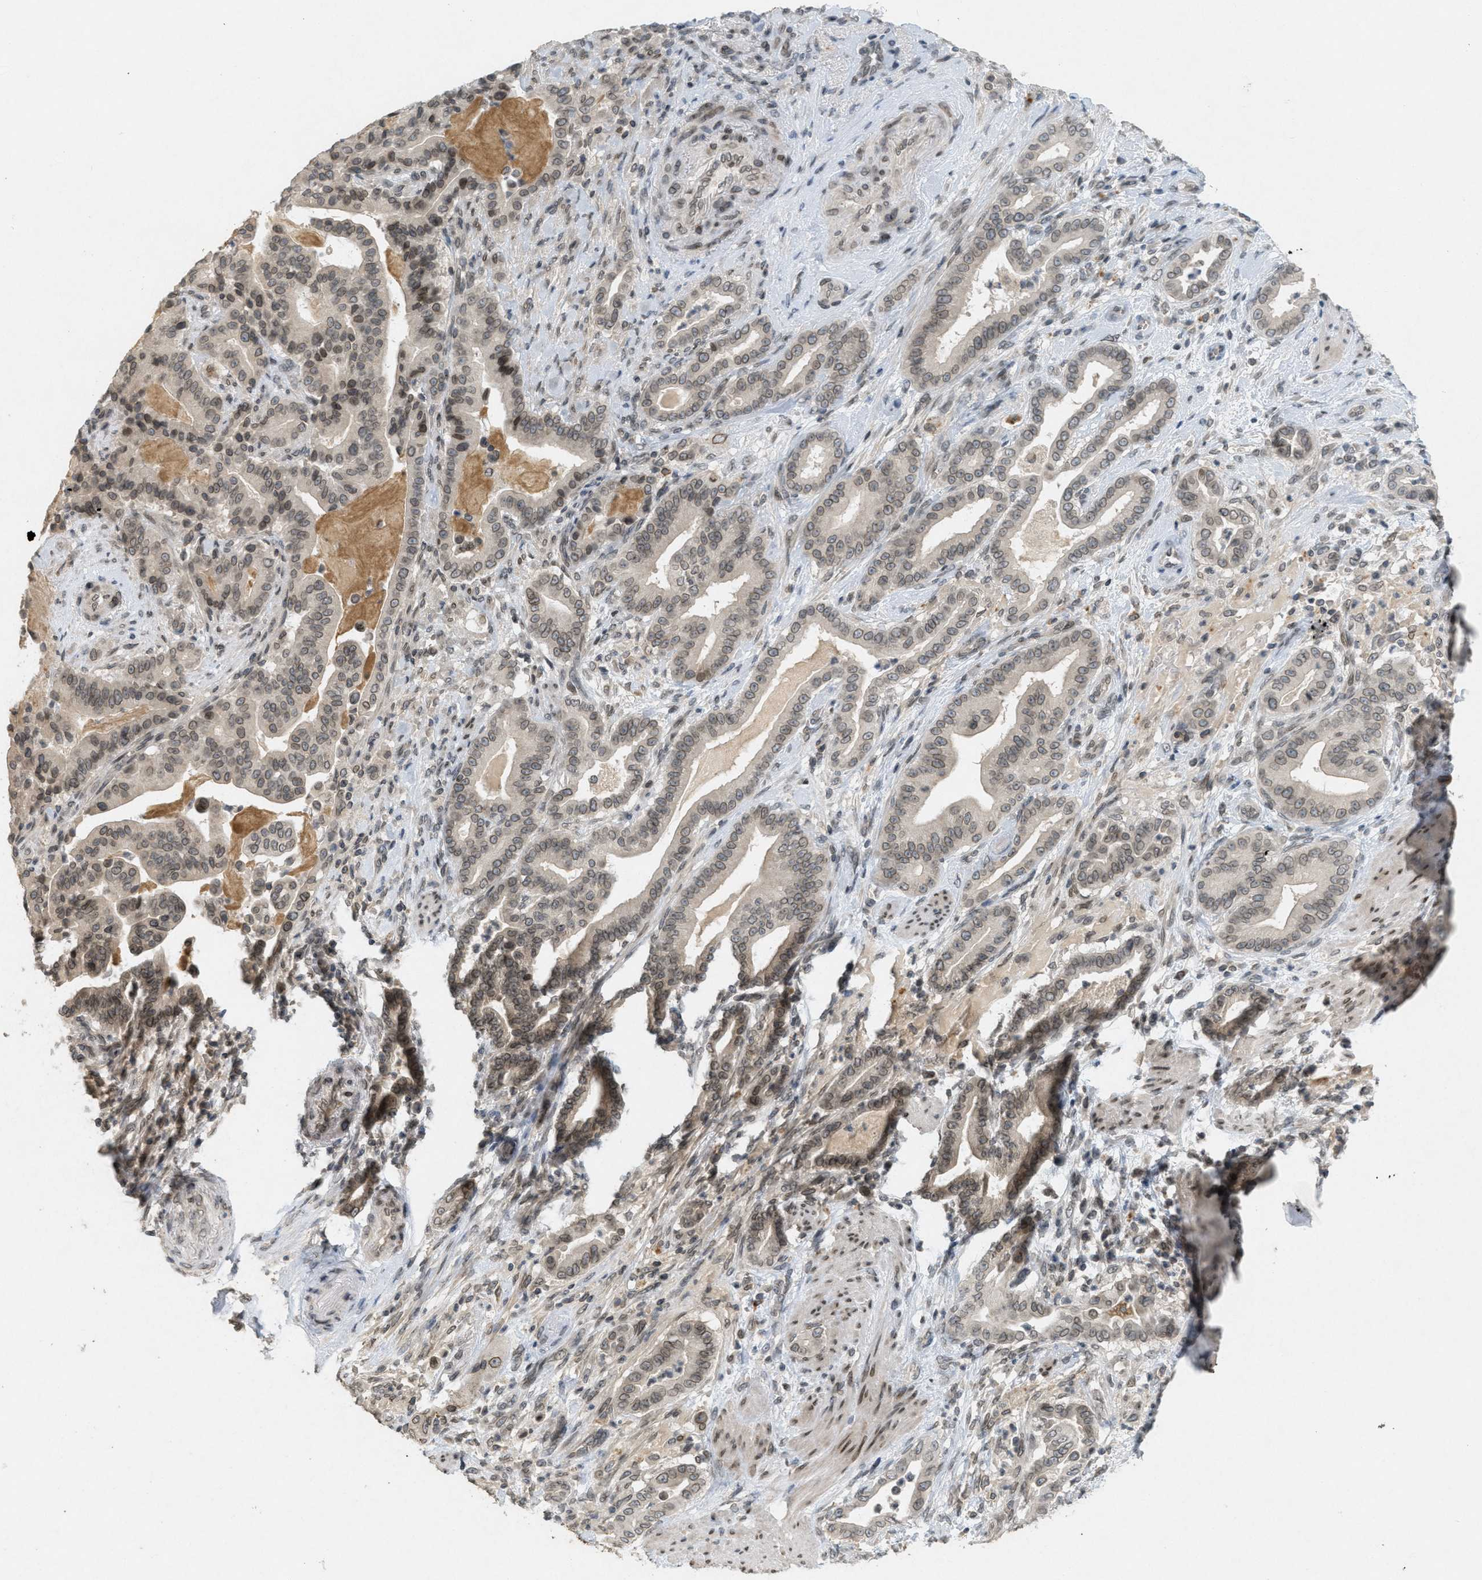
{"staining": {"intensity": "weak", "quantity": ">75%", "location": "cytoplasmic/membranous,nuclear"}, "tissue": "pancreatic cancer", "cell_type": "Tumor cells", "image_type": "cancer", "snomed": [{"axis": "morphology", "description": "Normal tissue, NOS"}, {"axis": "morphology", "description": "Adenocarcinoma, NOS"}, {"axis": "topography", "description": "Pancreas"}], "caption": "Protein expression analysis of adenocarcinoma (pancreatic) reveals weak cytoplasmic/membranous and nuclear expression in about >75% of tumor cells.", "gene": "ABHD6", "patient": {"sex": "male", "age": 63}}